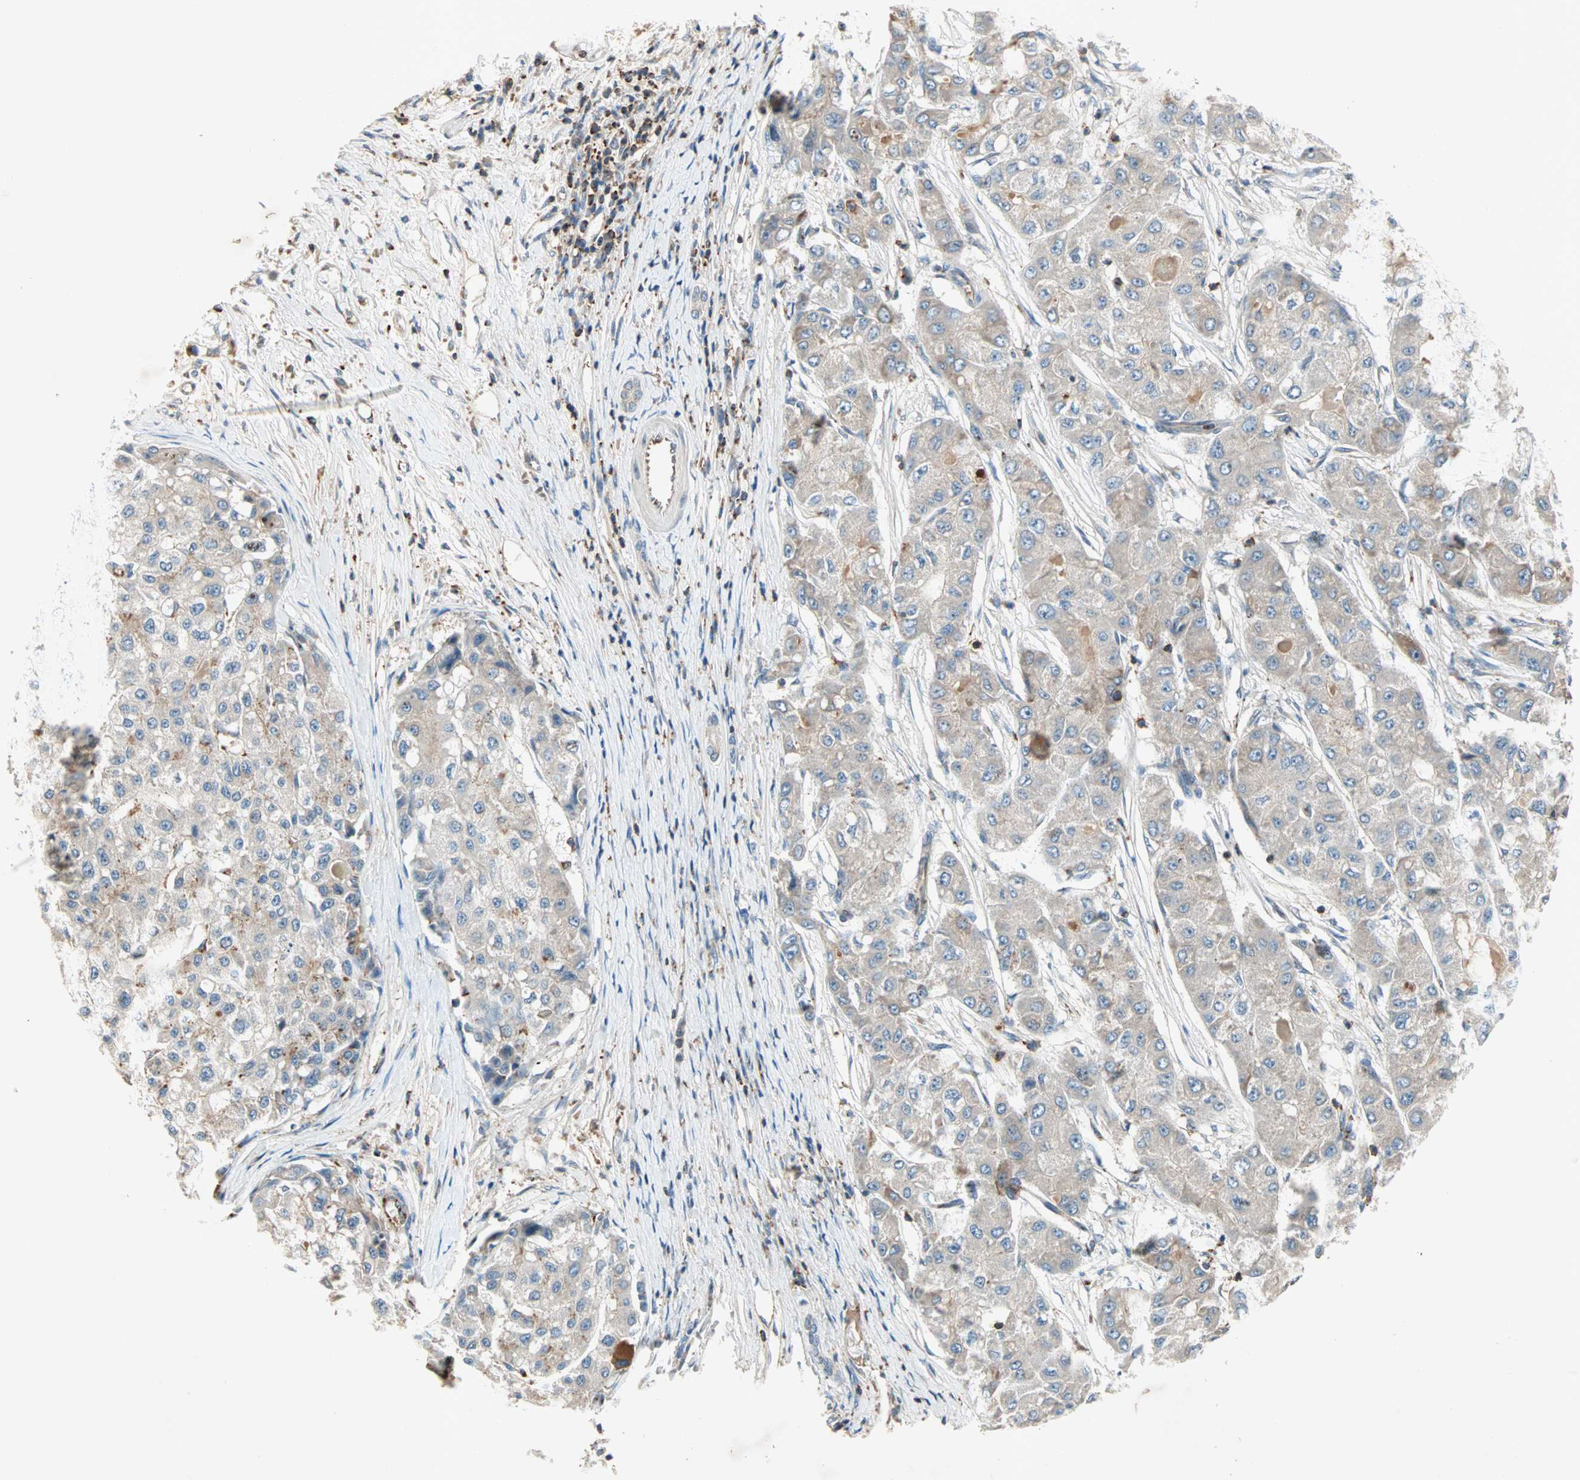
{"staining": {"intensity": "weak", "quantity": ">75%", "location": "cytoplasmic/membranous"}, "tissue": "liver cancer", "cell_type": "Tumor cells", "image_type": "cancer", "snomed": [{"axis": "morphology", "description": "Carcinoma, Hepatocellular, NOS"}, {"axis": "topography", "description": "Liver"}], "caption": "Human liver hepatocellular carcinoma stained with a brown dye exhibits weak cytoplasmic/membranous positive expression in approximately >75% of tumor cells.", "gene": "TEC", "patient": {"sex": "male", "age": 80}}